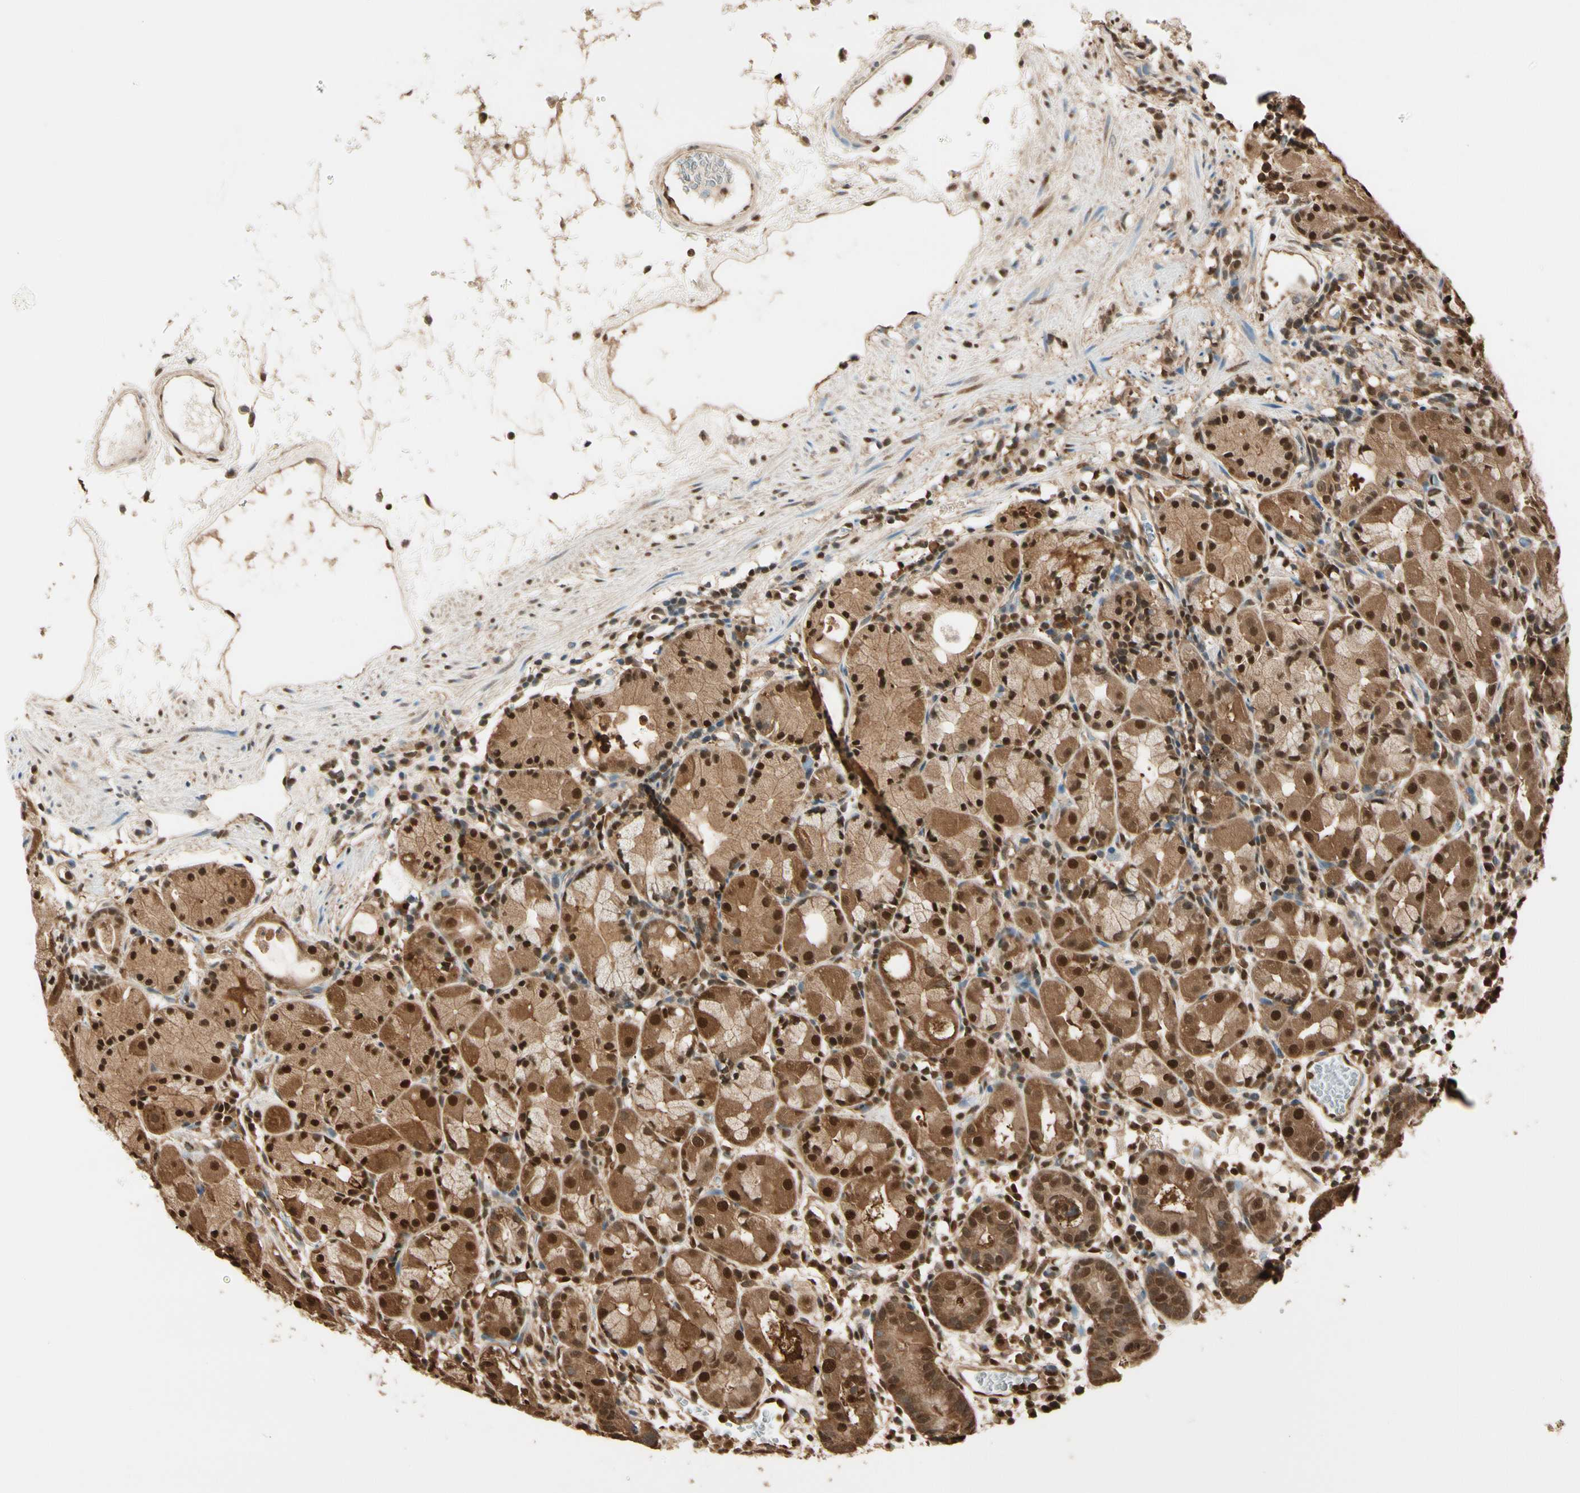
{"staining": {"intensity": "strong", "quantity": ">75%", "location": "cytoplasmic/membranous,nuclear"}, "tissue": "stomach", "cell_type": "Glandular cells", "image_type": "normal", "snomed": [{"axis": "morphology", "description": "Normal tissue, NOS"}, {"axis": "topography", "description": "Stomach"}, {"axis": "topography", "description": "Stomach, lower"}], "caption": "IHC photomicrograph of benign stomach: stomach stained using immunohistochemistry (IHC) displays high levels of strong protein expression localized specifically in the cytoplasmic/membranous,nuclear of glandular cells, appearing as a cytoplasmic/membranous,nuclear brown color.", "gene": "PNCK", "patient": {"sex": "female", "age": 75}}